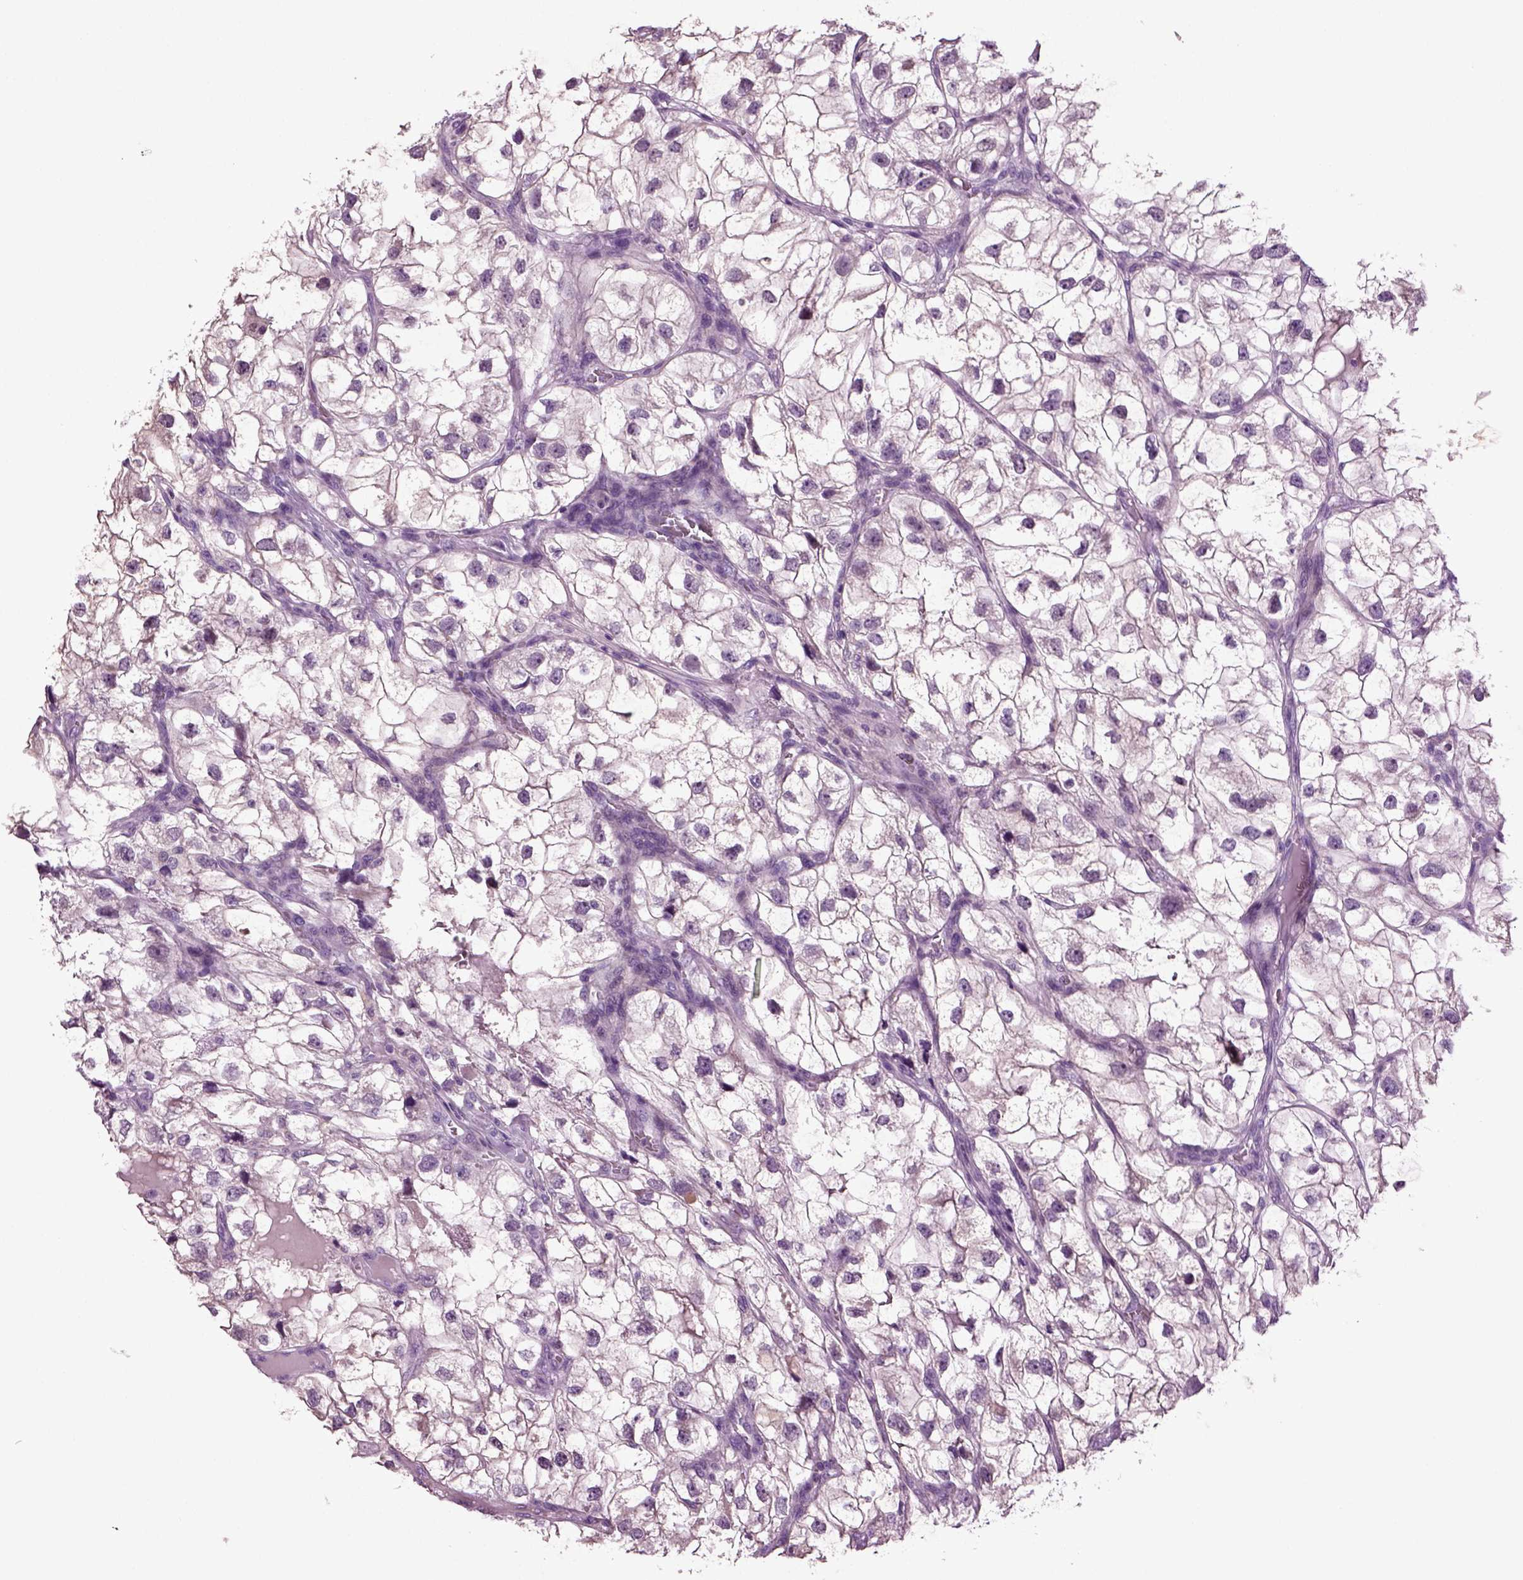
{"staining": {"intensity": "negative", "quantity": "none", "location": "none"}, "tissue": "renal cancer", "cell_type": "Tumor cells", "image_type": "cancer", "snomed": [{"axis": "morphology", "description": "Adenocarcinoma, NOS"}, {"axis": "topography", "description": "Kidney"}], "caption": "The photomicrograph exhibits no staining of tumor cells in adenocarcinoma (renal).", "gene": "FGF11", "patient": {"sex": "male", "age": 59}}